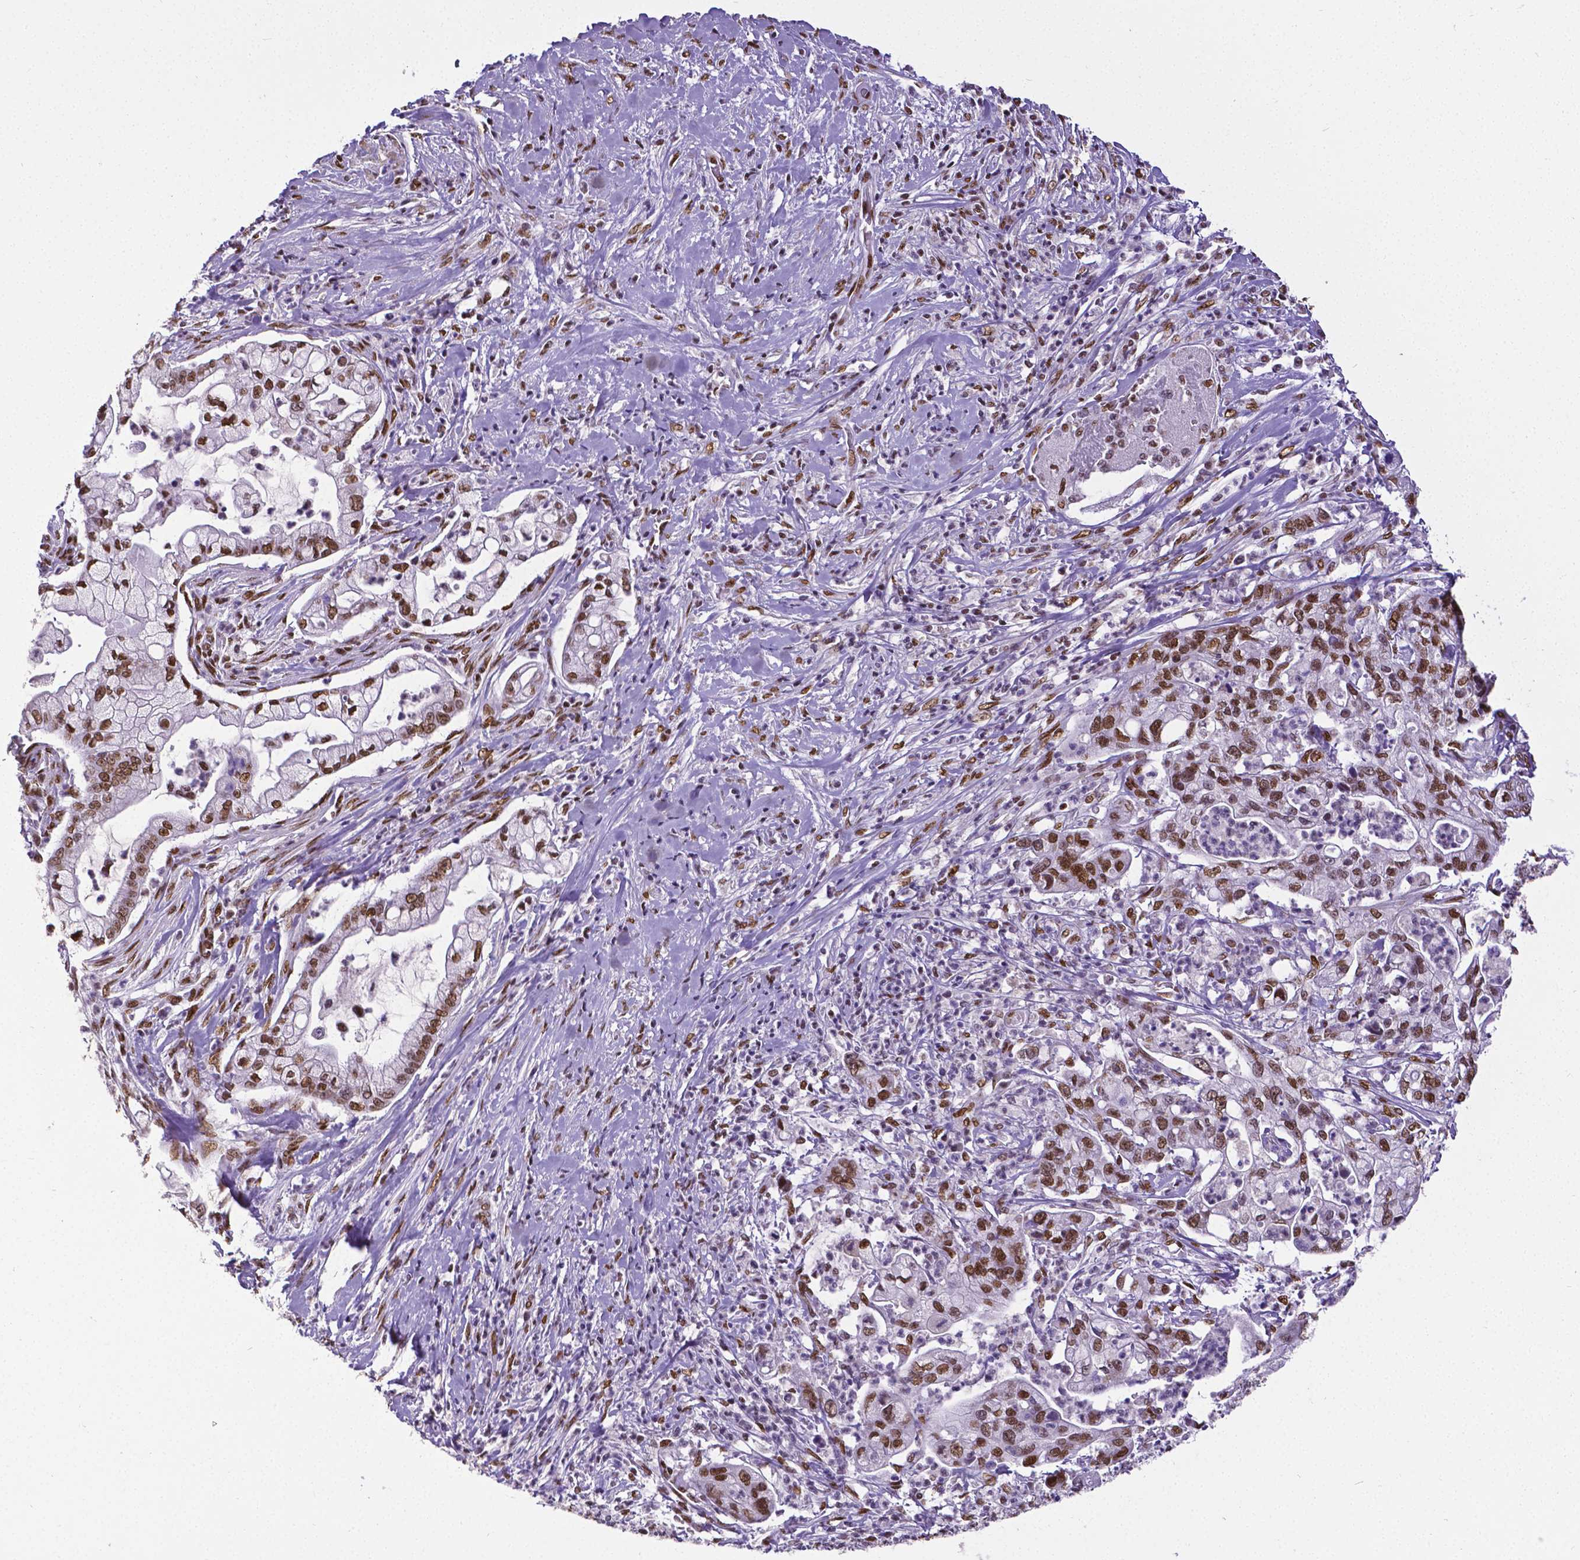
{"staining": {"intensity": "strong", "quantity": ">75%", "location": "nuclear"}, "tissue": "pancreatic cancer", "cell_type": "Tumor cells", "image_type": "cancer", "snomed": [{"axis": "morphology", "description": "Adenocarcinoma, NOS"}, {"axis": "topography", "description": "Pancreas"}], "caption": "This is an image of IHC staining of pancreatic cancer, which shows strong positivity in the nuclear of tumor cells.", "gene": "REST", "patient": {"sex": "female", "age": 69}}